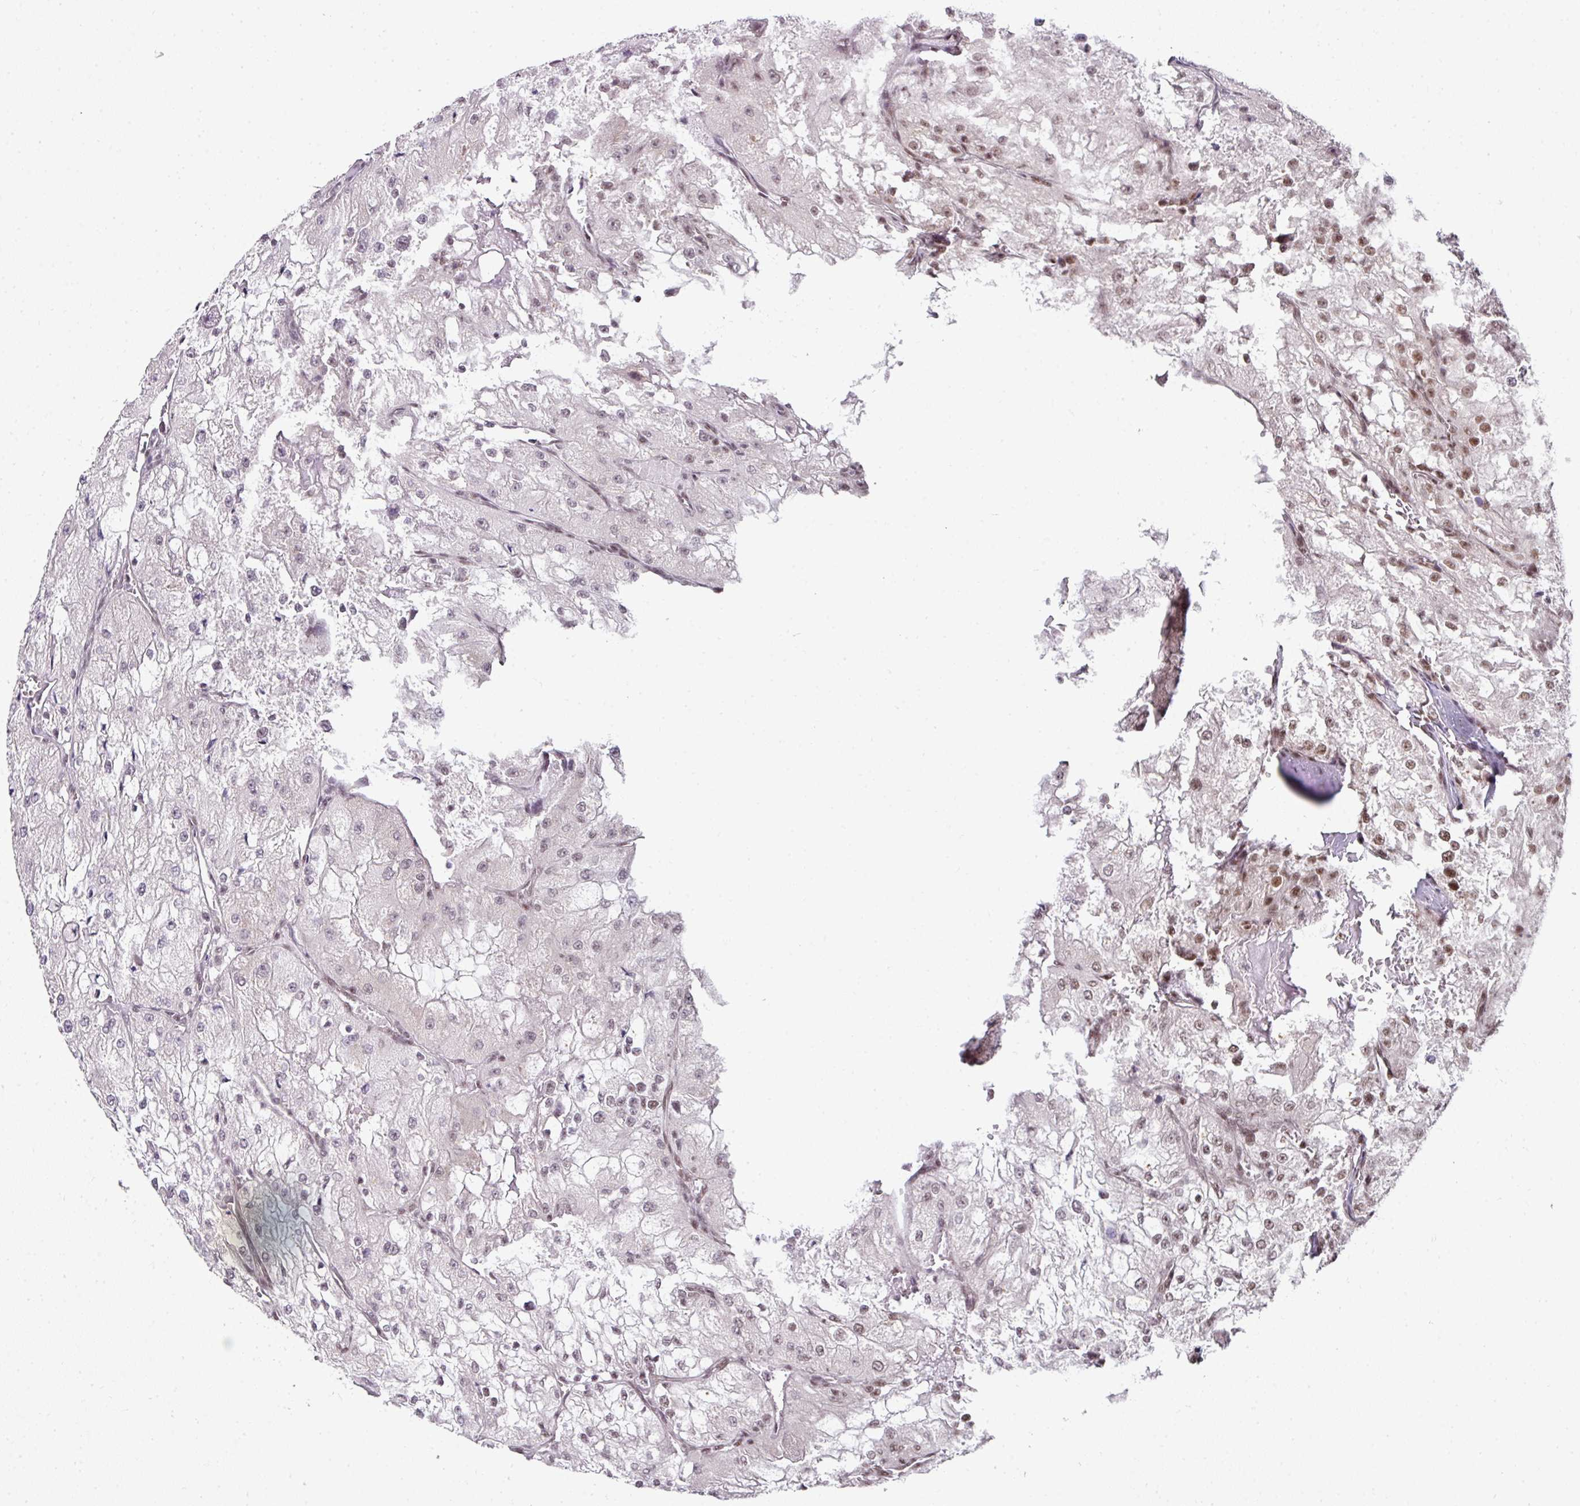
{"staining": {"intensity": "moderate", "quantity": "<25%", "location": "nuclear"}, "tissue": "renal cancer", "cell_type": "Tumor cells", "image_type": "cancer", "snomed": [{"axis": "morphology", "description": "Adenocarcinoma, NOS"}, {"axis": "topography", "description": "Kidney"}], "caption": "Moderate nuclear protein positivity is seen in about <25% of tumor cells in renal cancer (adenocarcinoma).", "gene": "NFYA", "patient": {"sex": "female", "age": 74}}